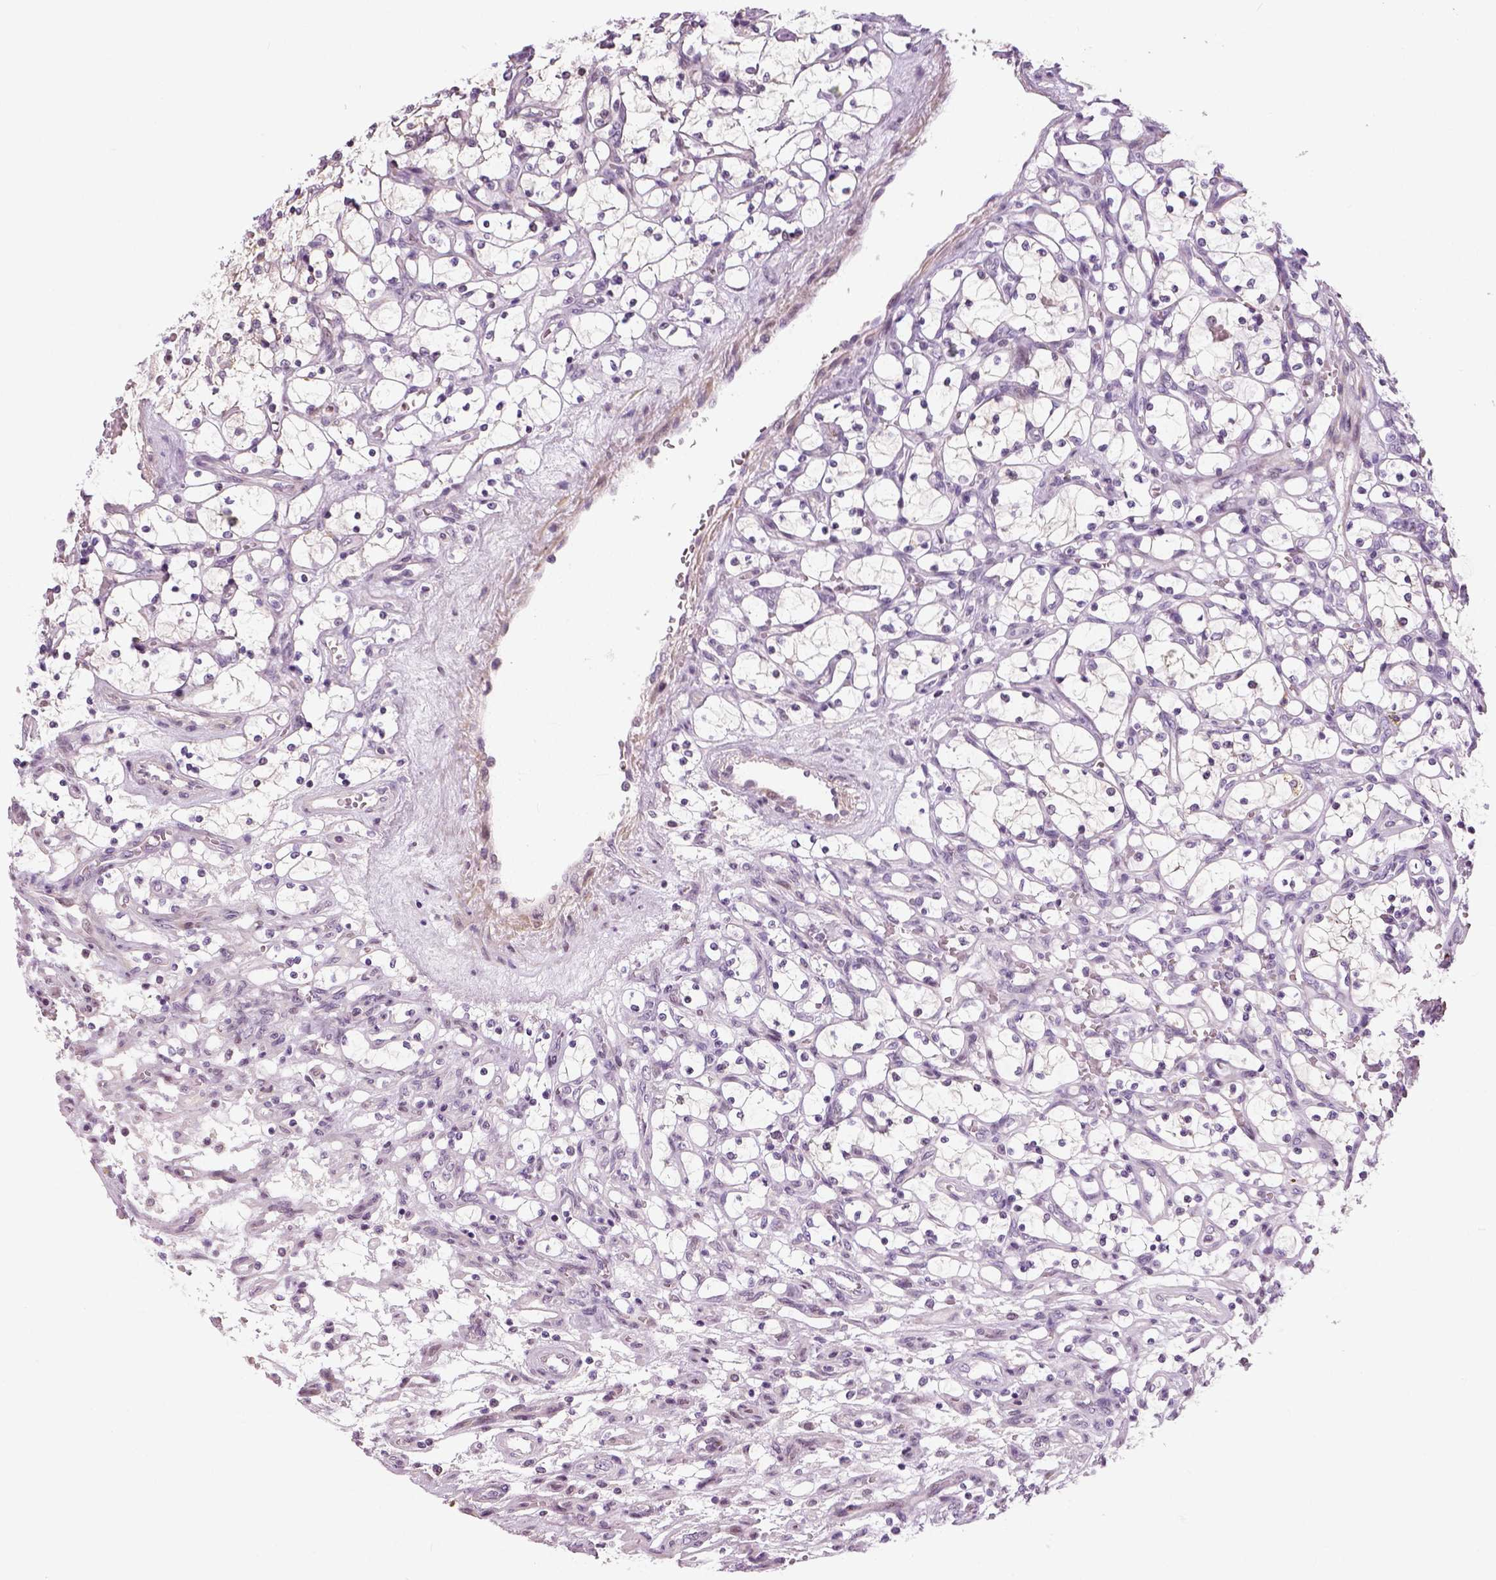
{"staining": {"intensity": "negative", "quantity": "none", "location": "none"}, "tissue": "renal cancer", "cell_type": "Tumor cells", "image_type": "cancer", "snomed": [{"axis": "morphology", "description": "Adenocarcinoma, NOS"}, {"axis": "topography", "description": "Kidney"}], "caption": "Human renal adenocarcinoma stained for a protein using immunohistochemistry (IHC) exhibits no expression in tumor cells.", "gene": "NECAB1", "patient": {"sex": "female", "age": 69}}